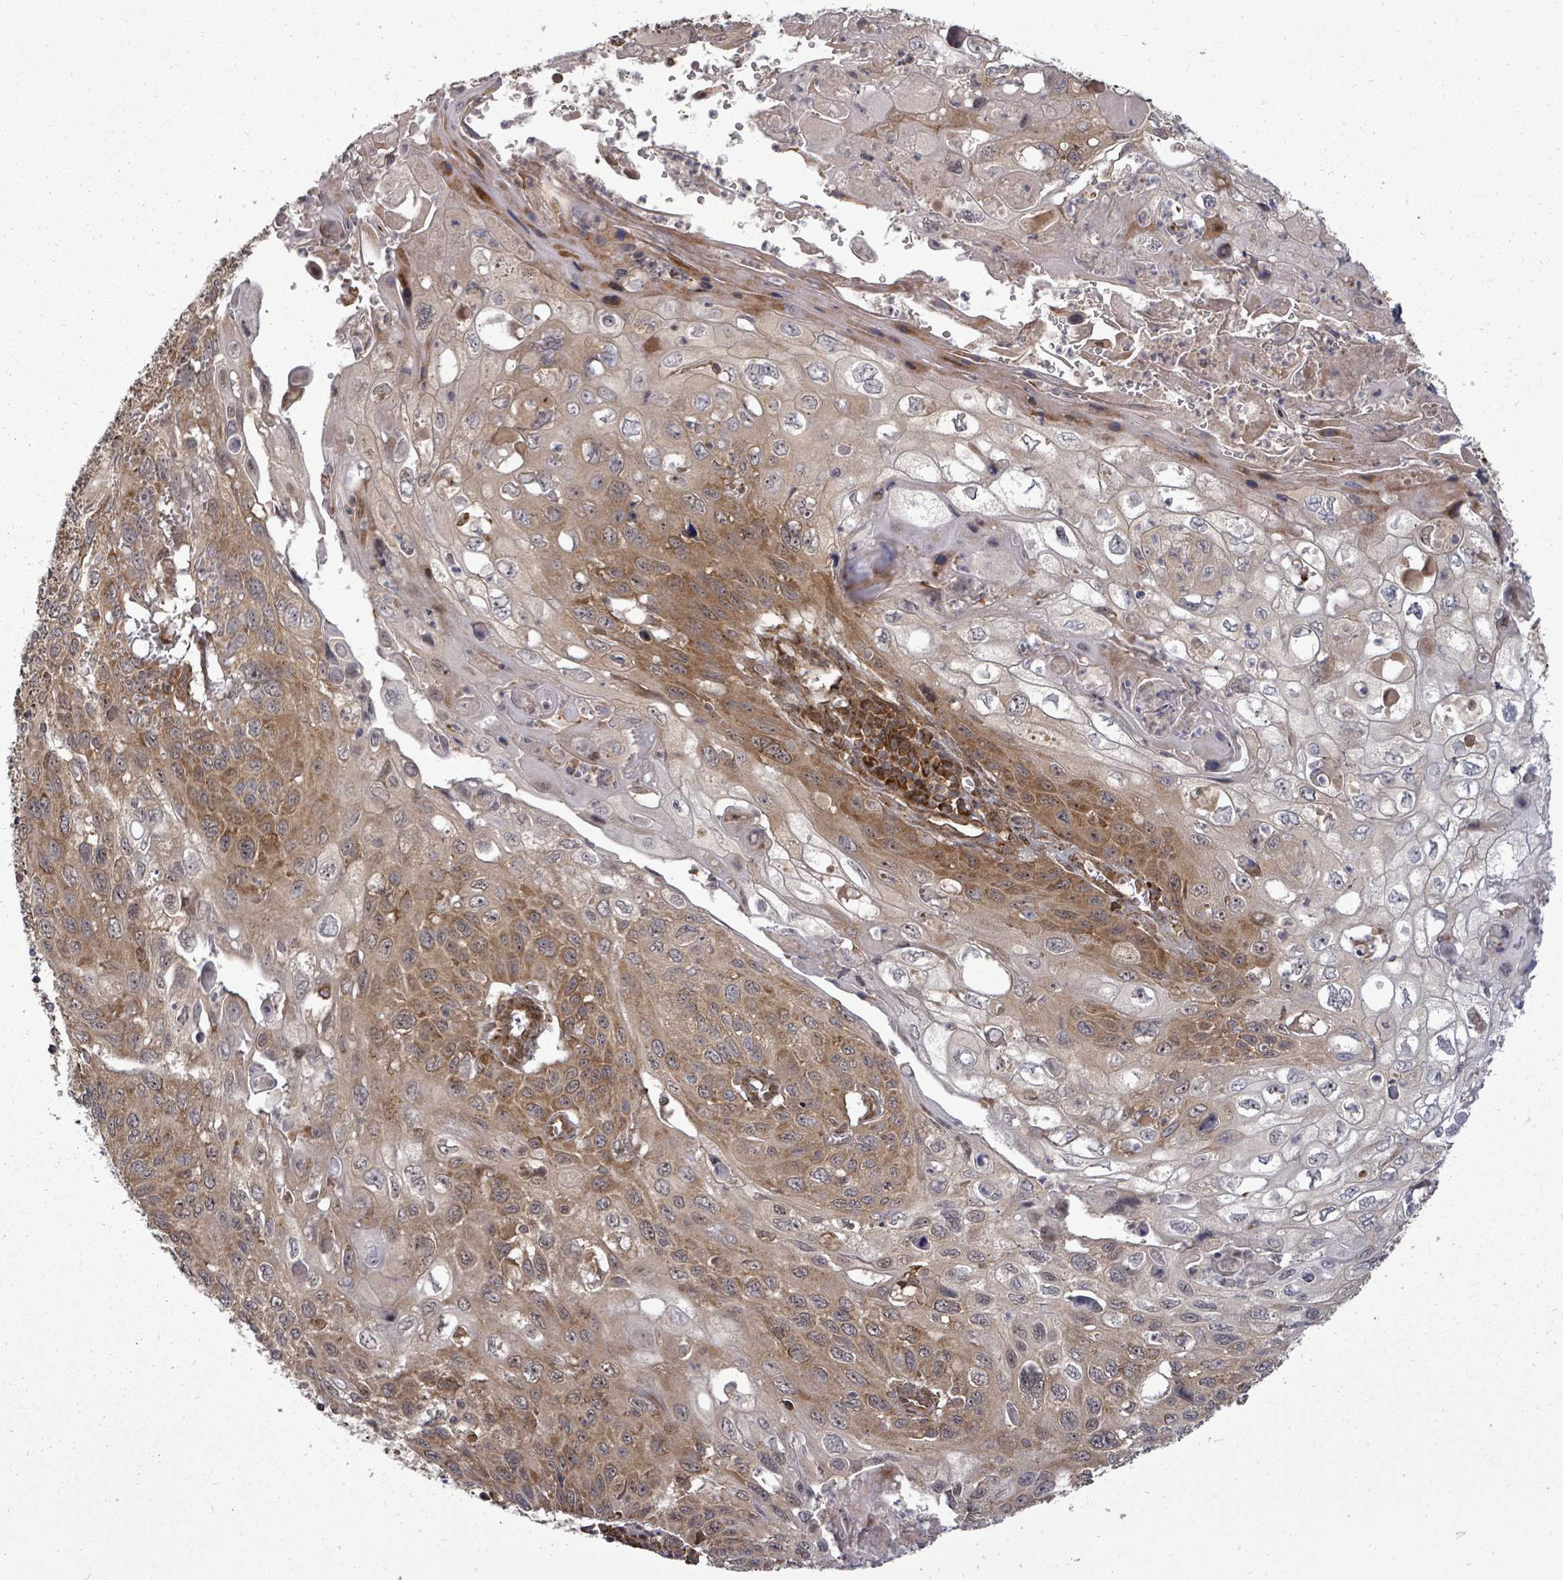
{"staining": {"intensity": "moderate", "quantity": ">75%", "location": "cytoplasmic/membranous"}, "tissue": "cervical cancer", "cell_type": "Tumor cells", "image_type": "cancer", "snomed": [{"axis": "morphology", "description": "Squamous cell carcinoma, NOS"}, {"axis": "topography", "description": "Cervix"}], "caption": "Approximately >75% of tumor cells in human cervical cancer (squamous cell carcinoma) display moderate cytoplasmic/membranous protein expression as visualized by brown immunohistochemical staining.", "gene": "EIF3C", "patient": {"sex": "female", "age": 70}}